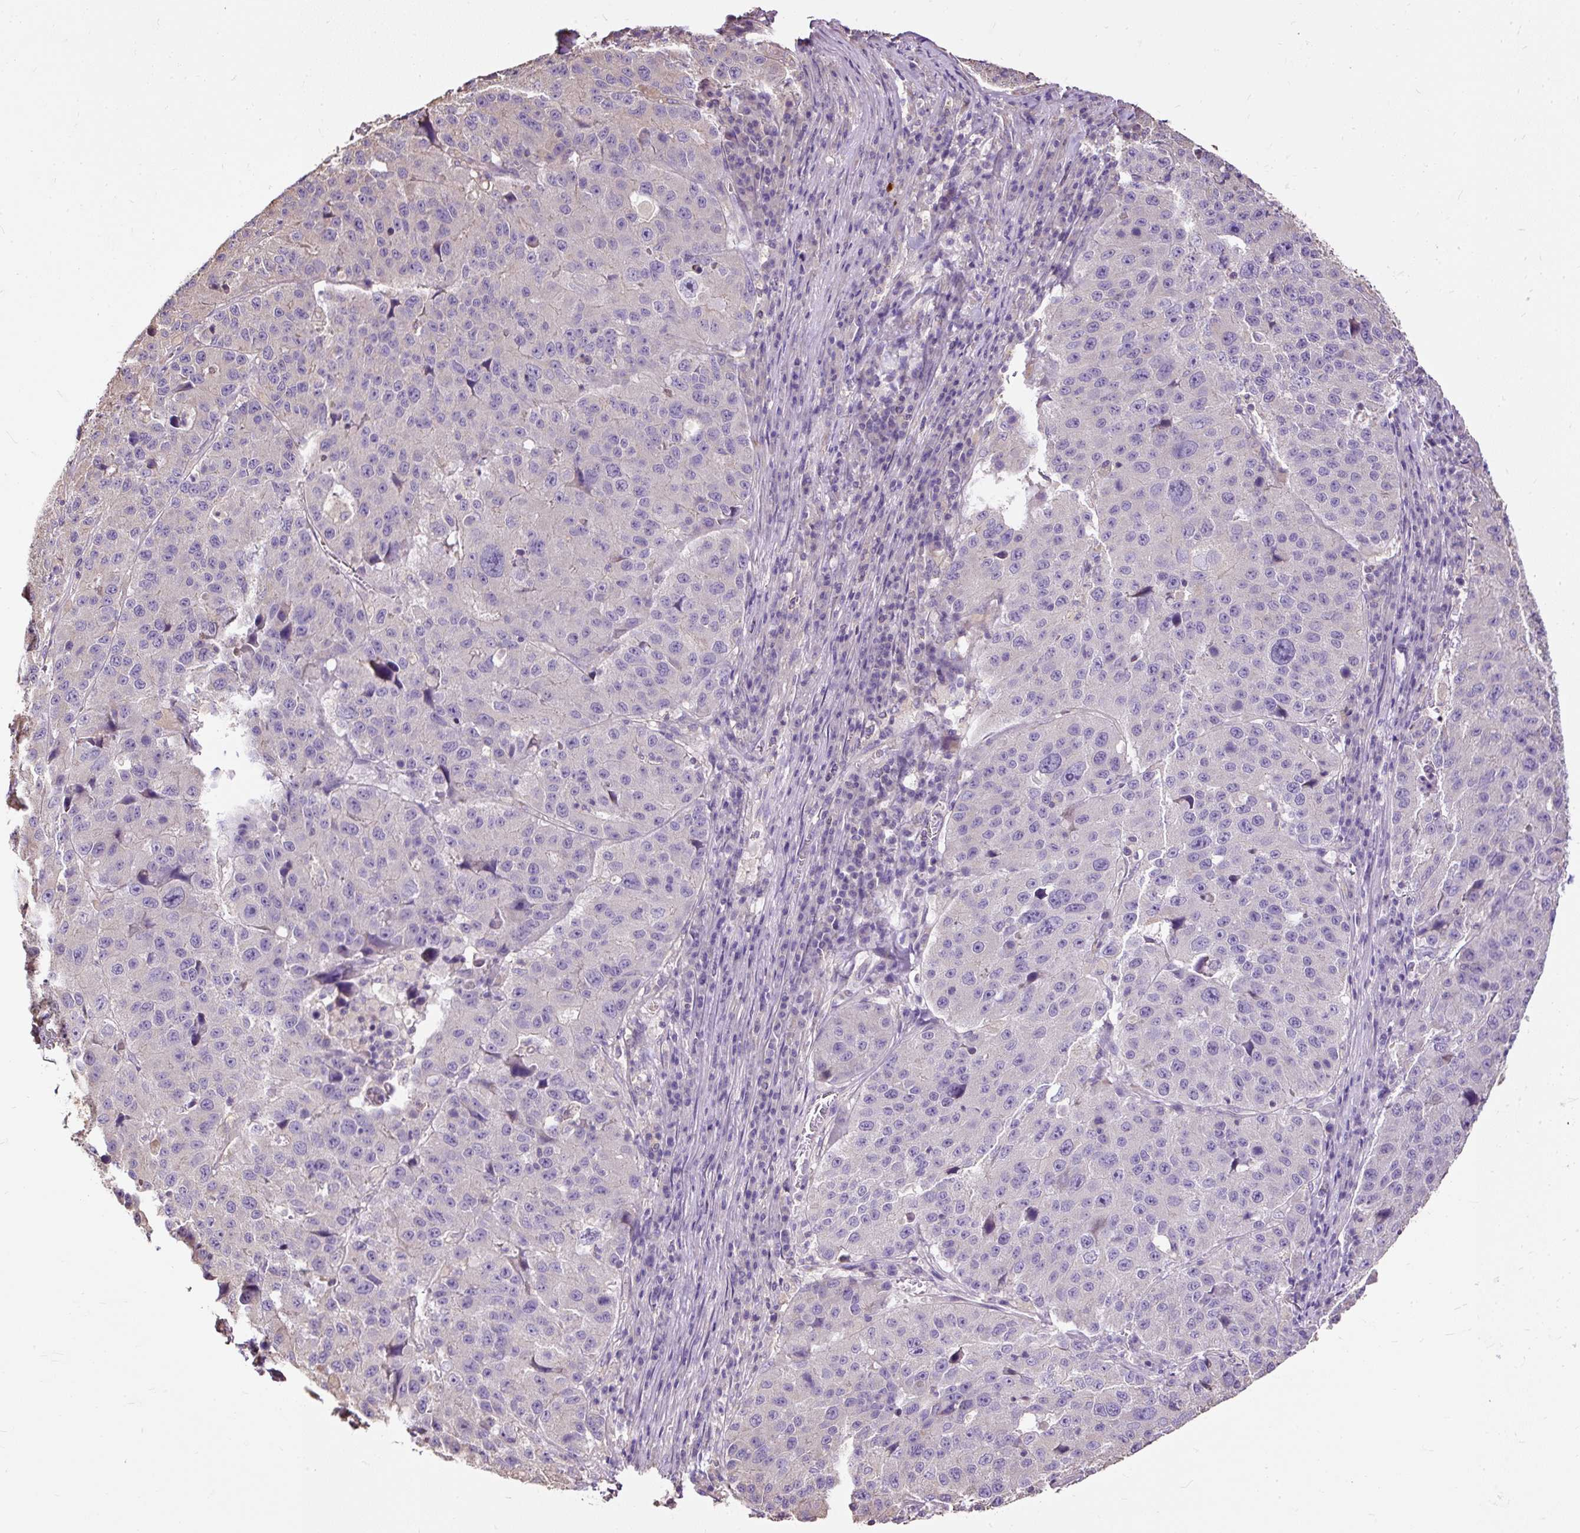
{"staining": {"intensity": "negative", "quantity": "none", "location": "none"}, "tissue": "stomach cancer", "cell_type": "Tumor cells", "image_type": "cancer", "snomed": [{"axis": "morphology", "description": "Adenocarcinoma, NOS"}, {"axis": "topography", "description": "Stomach"}], "caption": "This photomicrograph is of stomach cancer stained with immunohistochemistry to label a protein in brown with the nuclei are counter-stained blue. There is no positivity in tumor cells.", "gene": "PDIA2", "patient": {"sex": "male", "age": 71}}